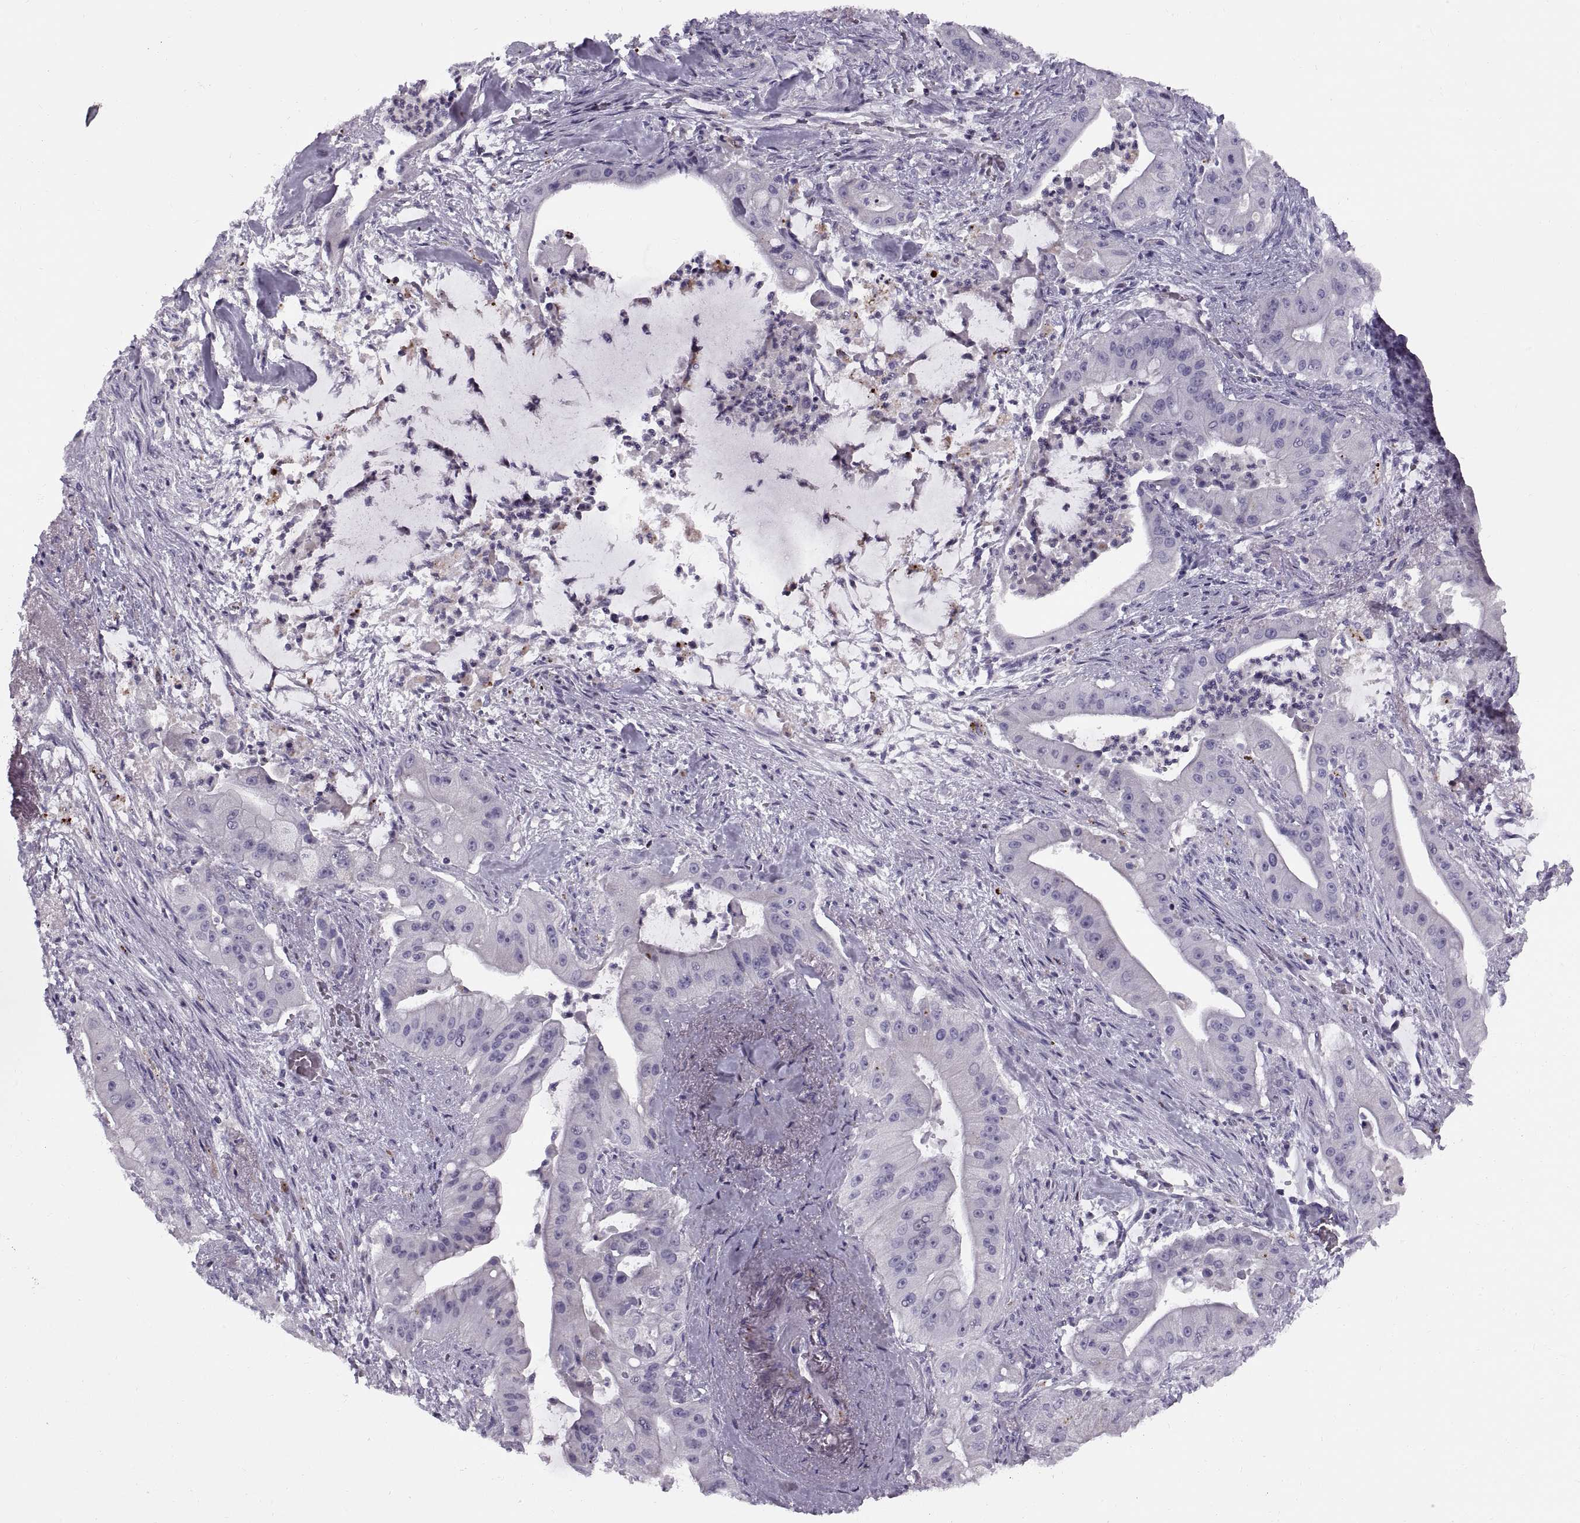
{"staining": {"intensity": "negative", "quantity": "none", "location": "none"}, "tissue": "pancreatic cancer", "cell_type": "Tumor cells", "image_type": "cancer", "snomed": [{"axis": "morphology", "description": "Normal tissue, NOS"}, {"axis": "morphology", "description": "Inflammation, NOS"}, {"axis": "morphology", "description": "Adenocarcinoma, NOS"}, {"axis": "topography", "description": "Pancreas"}], "caption": "The immunohistochemistry micrograph has no significant positivity in tumor cells of pancreatic cancer tissue.", "gene": "CALCR", "patient": {"sex": "male", "age": 57}}